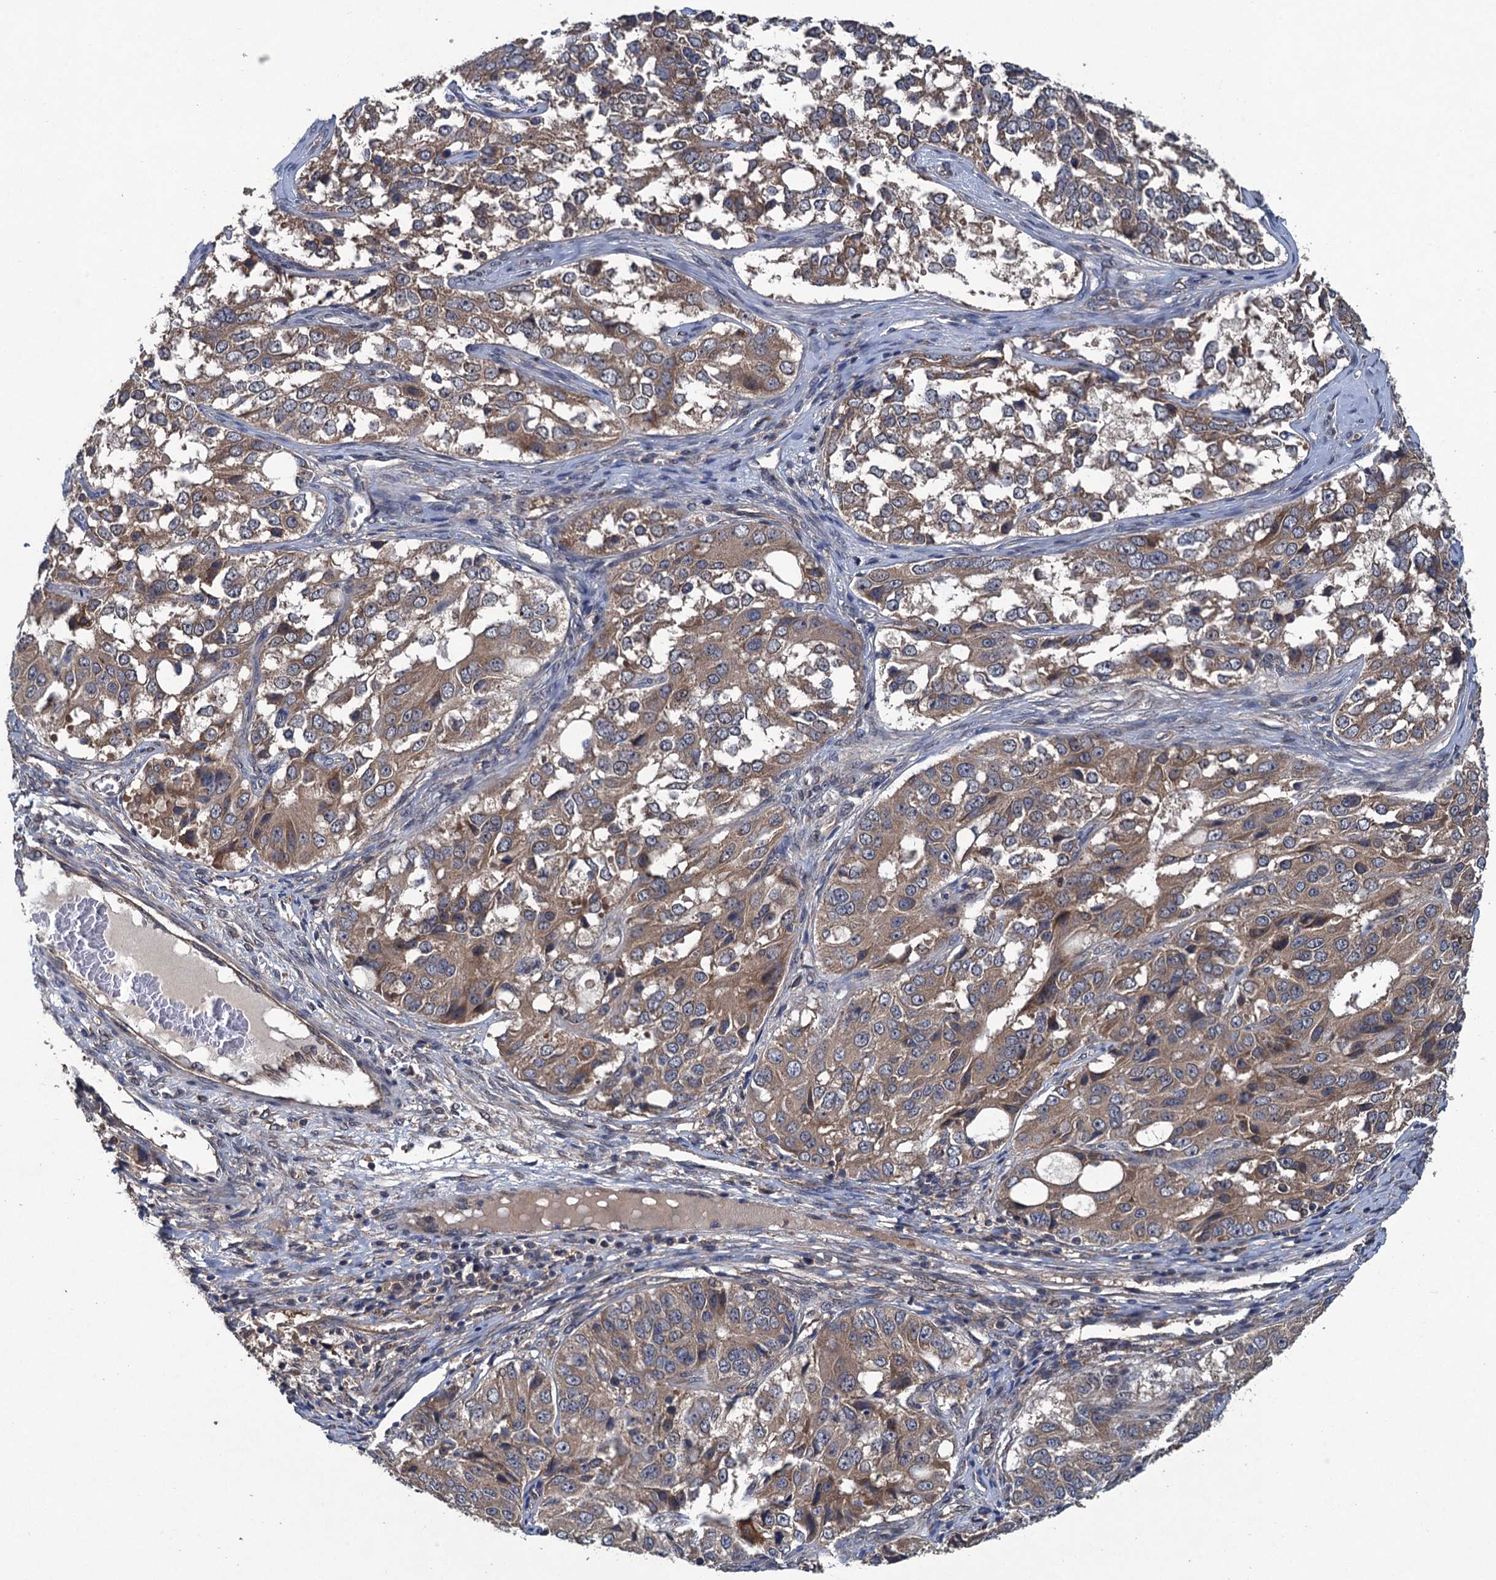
{"staining": {"intensity": "weak", "quantity": ">75%", "location": "cytoplasmic/membranous"}, "tissue": "ovarian cancer", "cell_type": "Tumor cells", "image_type": "cancer", "snomed": [{"axis": "morphology", "description": "Carcinoma, endometroid"}, {"axis": "topography", "description": "Ovary"}], "caption": "A high-resolution image shows immunohistochemistry (IHC) staining of ovarian cancer (endometroid carcinoma), which displays weak cytoplasmic/membranous staining in approximately >75% of tumor cells.", "gene": "CNTN5", "patient": {"sex": "female", "age": 51}}